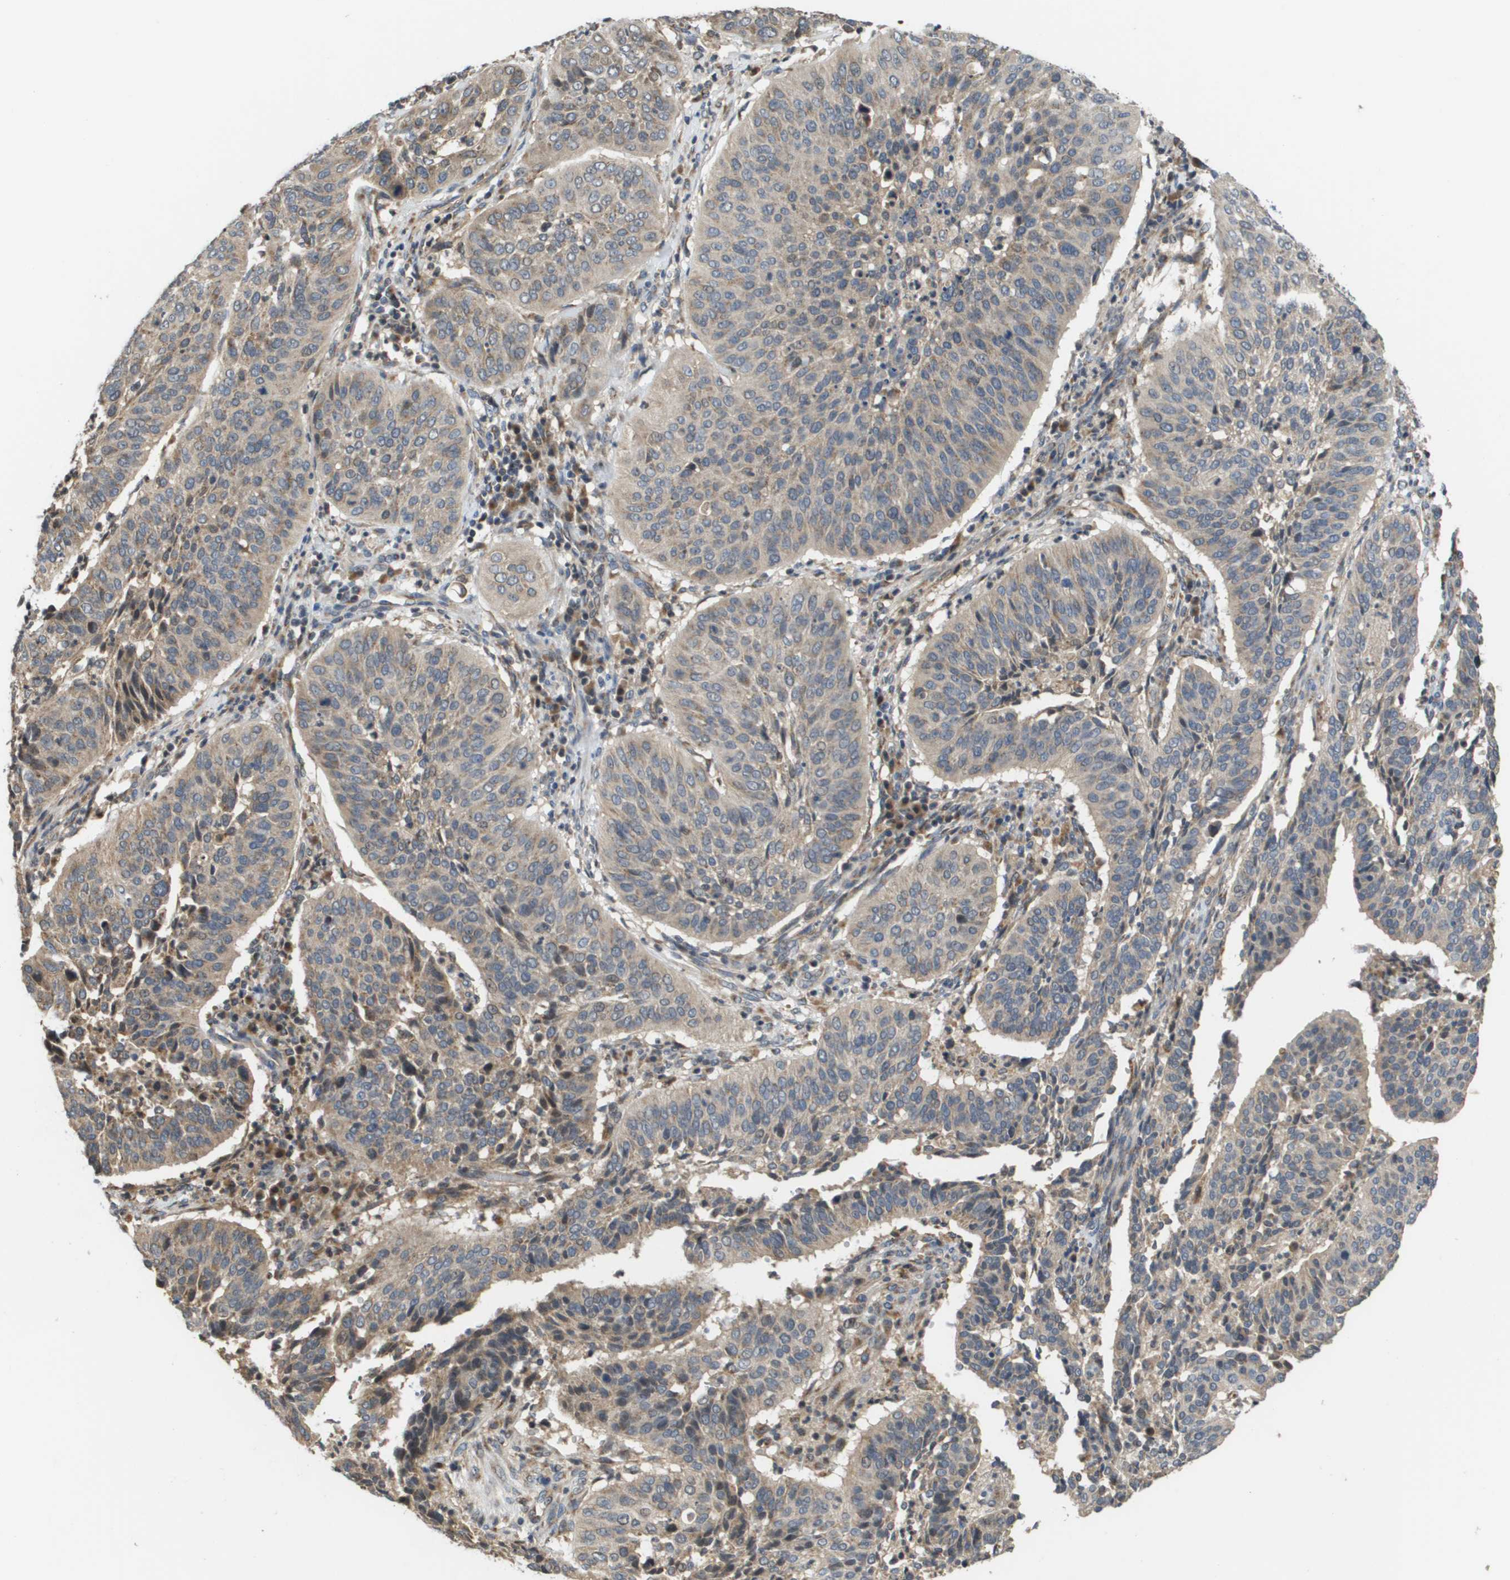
{"staining": {"intensity": "weak", "quantity": ">75%", "location": "cytoplasmic/membranous"}, "tissue": "cervical cancer", "cell_type": "Tumor cells", "image_type": "cancer", "snomed": [{"axis": "morphology", "description": "Normal tissue, NOS"}, {"axis": "morphology", "description": "Squamous cell carcinoma, NOS"}, {"axis": "topography", "description": "Cervix"}], "caption": "Cervical squamous cell carcinoma was stained to show a protein in brown. There is low levels of weak cytoplasmic/membranous positivity in approximately >75% of tumor cells.", "gene": "PCK1", "patient": {"sex": "female", "age": 39}}